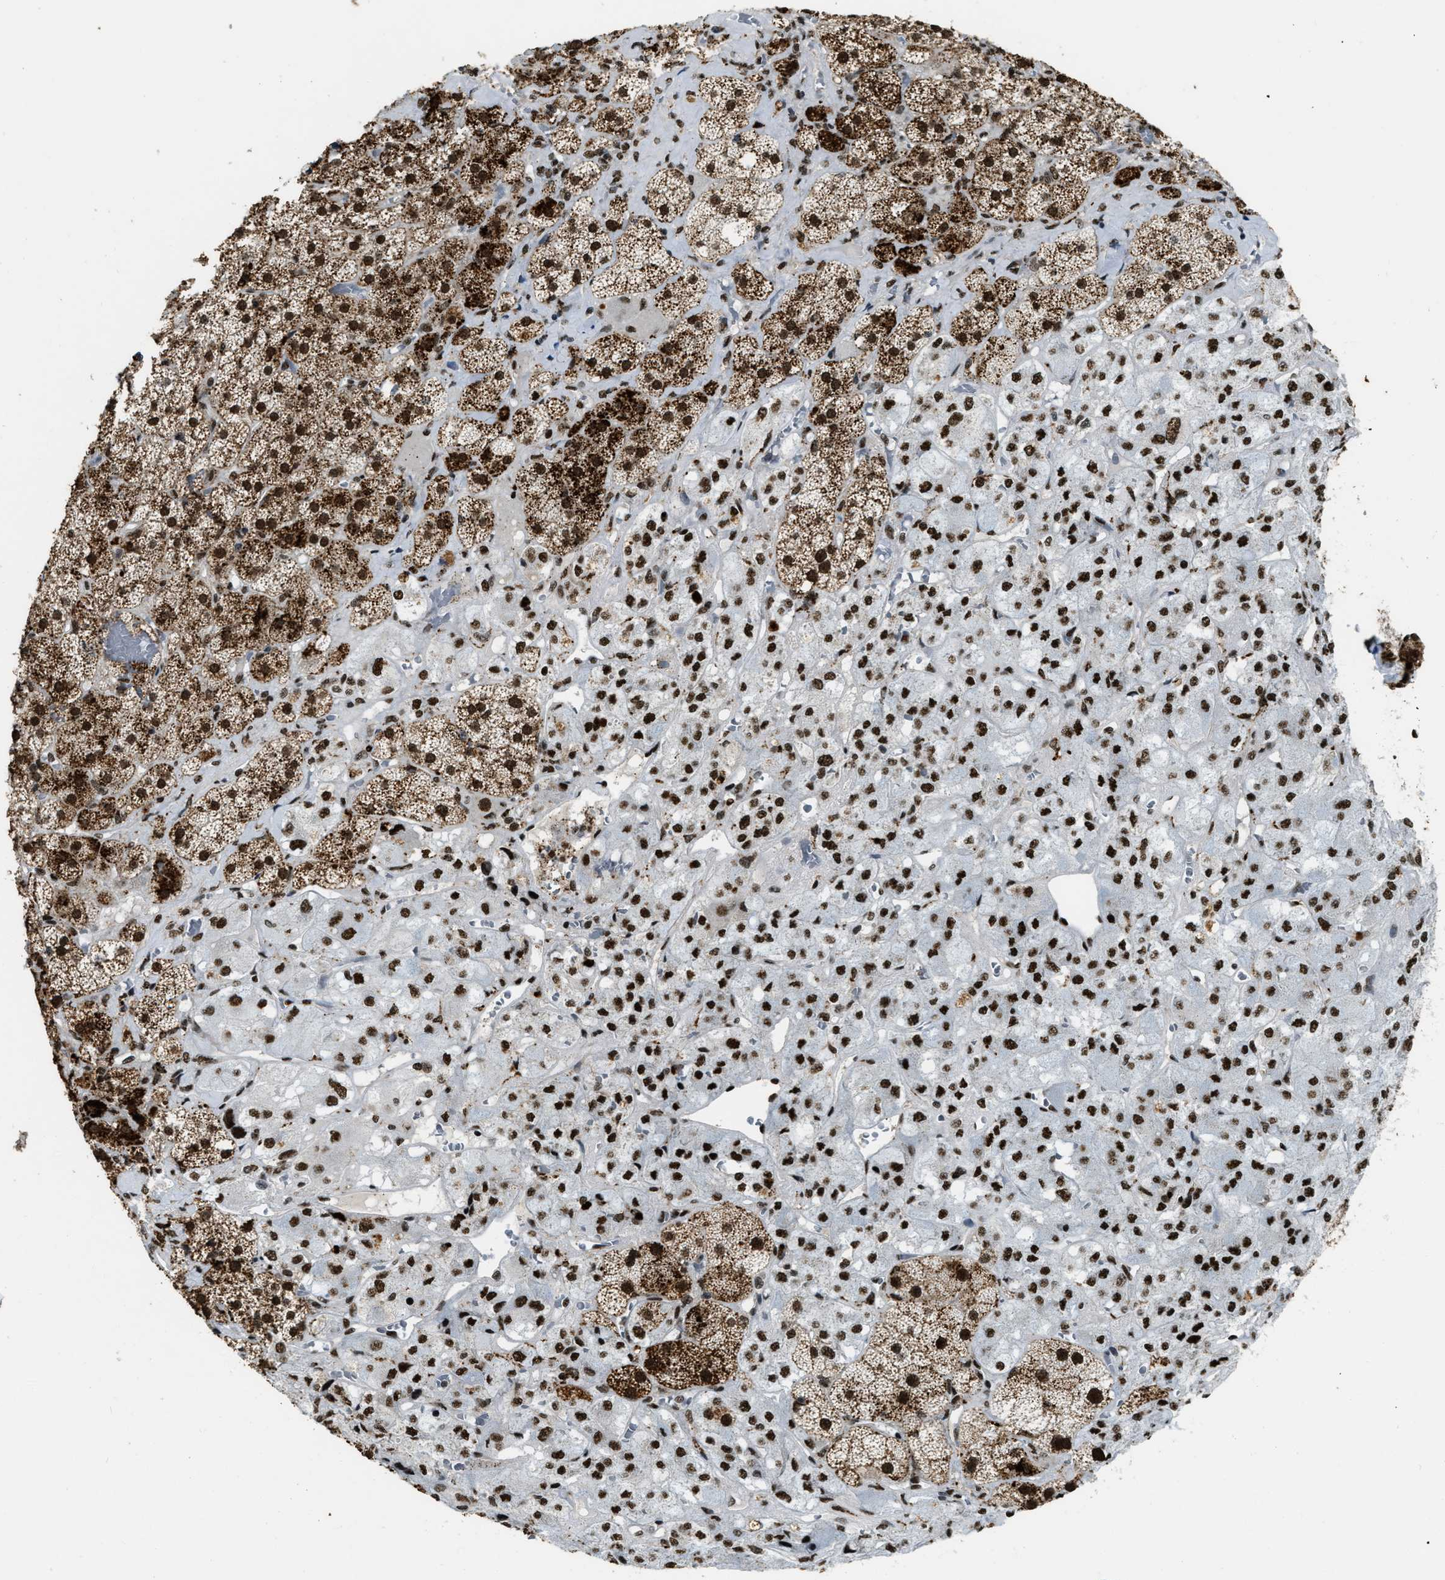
{"staining": {"intensity": "strong", "quantity": ">75%", "location": "cytoplasmic/membranous,nuclear"}, "tissue": "adrenal gland", "cell_type": "Glandular cells", "image_type": "normal", "snomed": [{"axis": "morphology", "description": "Normal tissue, NOS"}, {"axis": "topography", "description": "Adrenal gland"}], "caption": "Benign adrenal gland exhibits strong cytoplasmic/membranous,nuclear expression in approximately >75% of glandular cells, visualized by immunohistochemistry.", "gene": "NUMA1", "patient": {"sex": "male", "age": 57}}